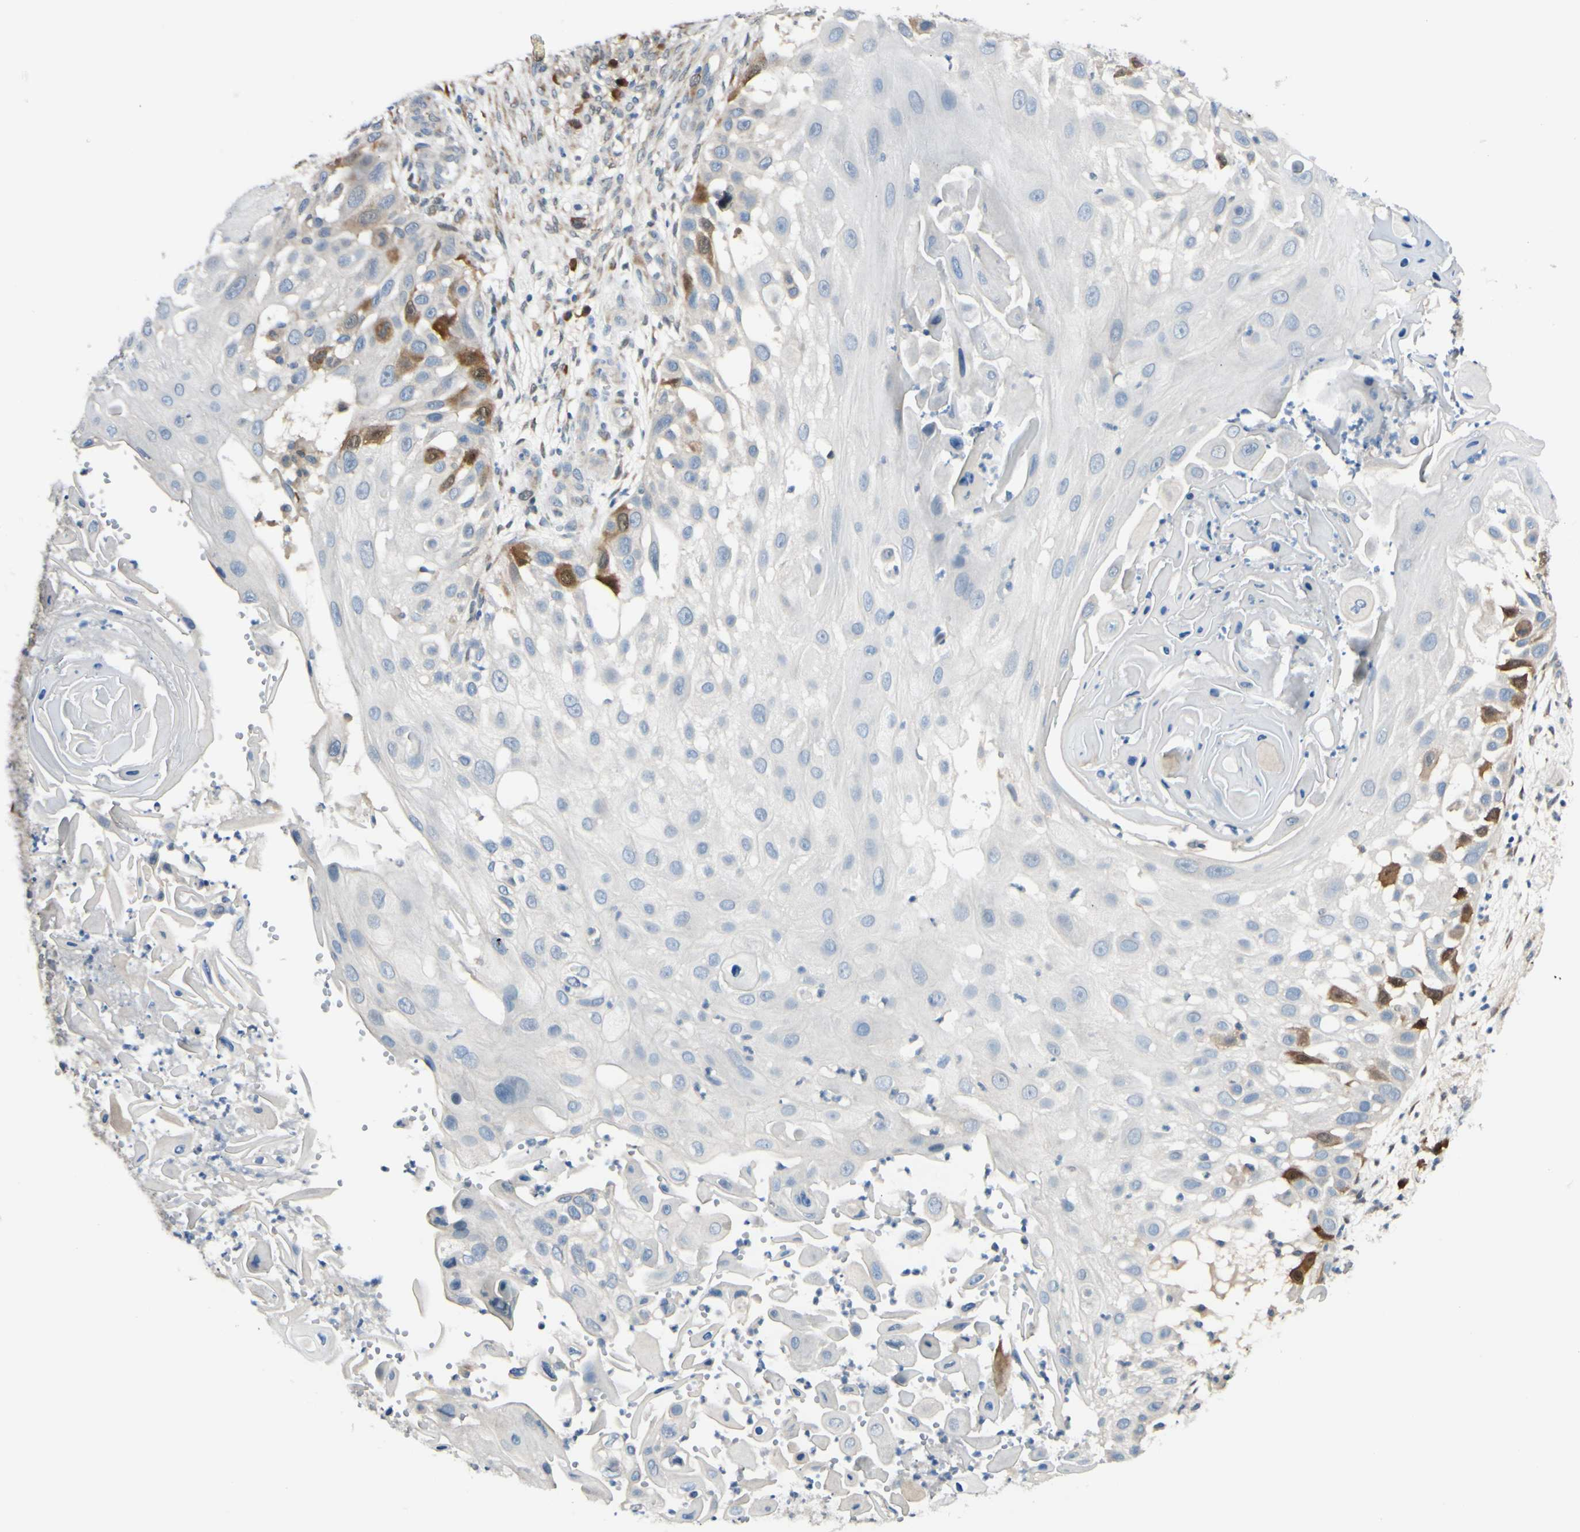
{"staining": {"intensity": "strong", "quantity": "<25%", "location": "cytoplasmic/membranous,nuclear"}, "tissue": "skin cancer", "cell_type": "Tumor cells", "image_type": "cancer", "snomed": [{"axis": "morphology", "description": "Squamous cell carcinoma, NOS"}, {"axis": "topography", "description": "Skin"}], "caption": "Approximately <25% of tumor cells in human skin squamous cell carcinoma demonstrate strong cytoplasmic/membranous and nuclear protein staining as visualized by brown immunohistochemical staining.", "gene": "PTTG1", "patient": {"sex": "female", "age": 44}}